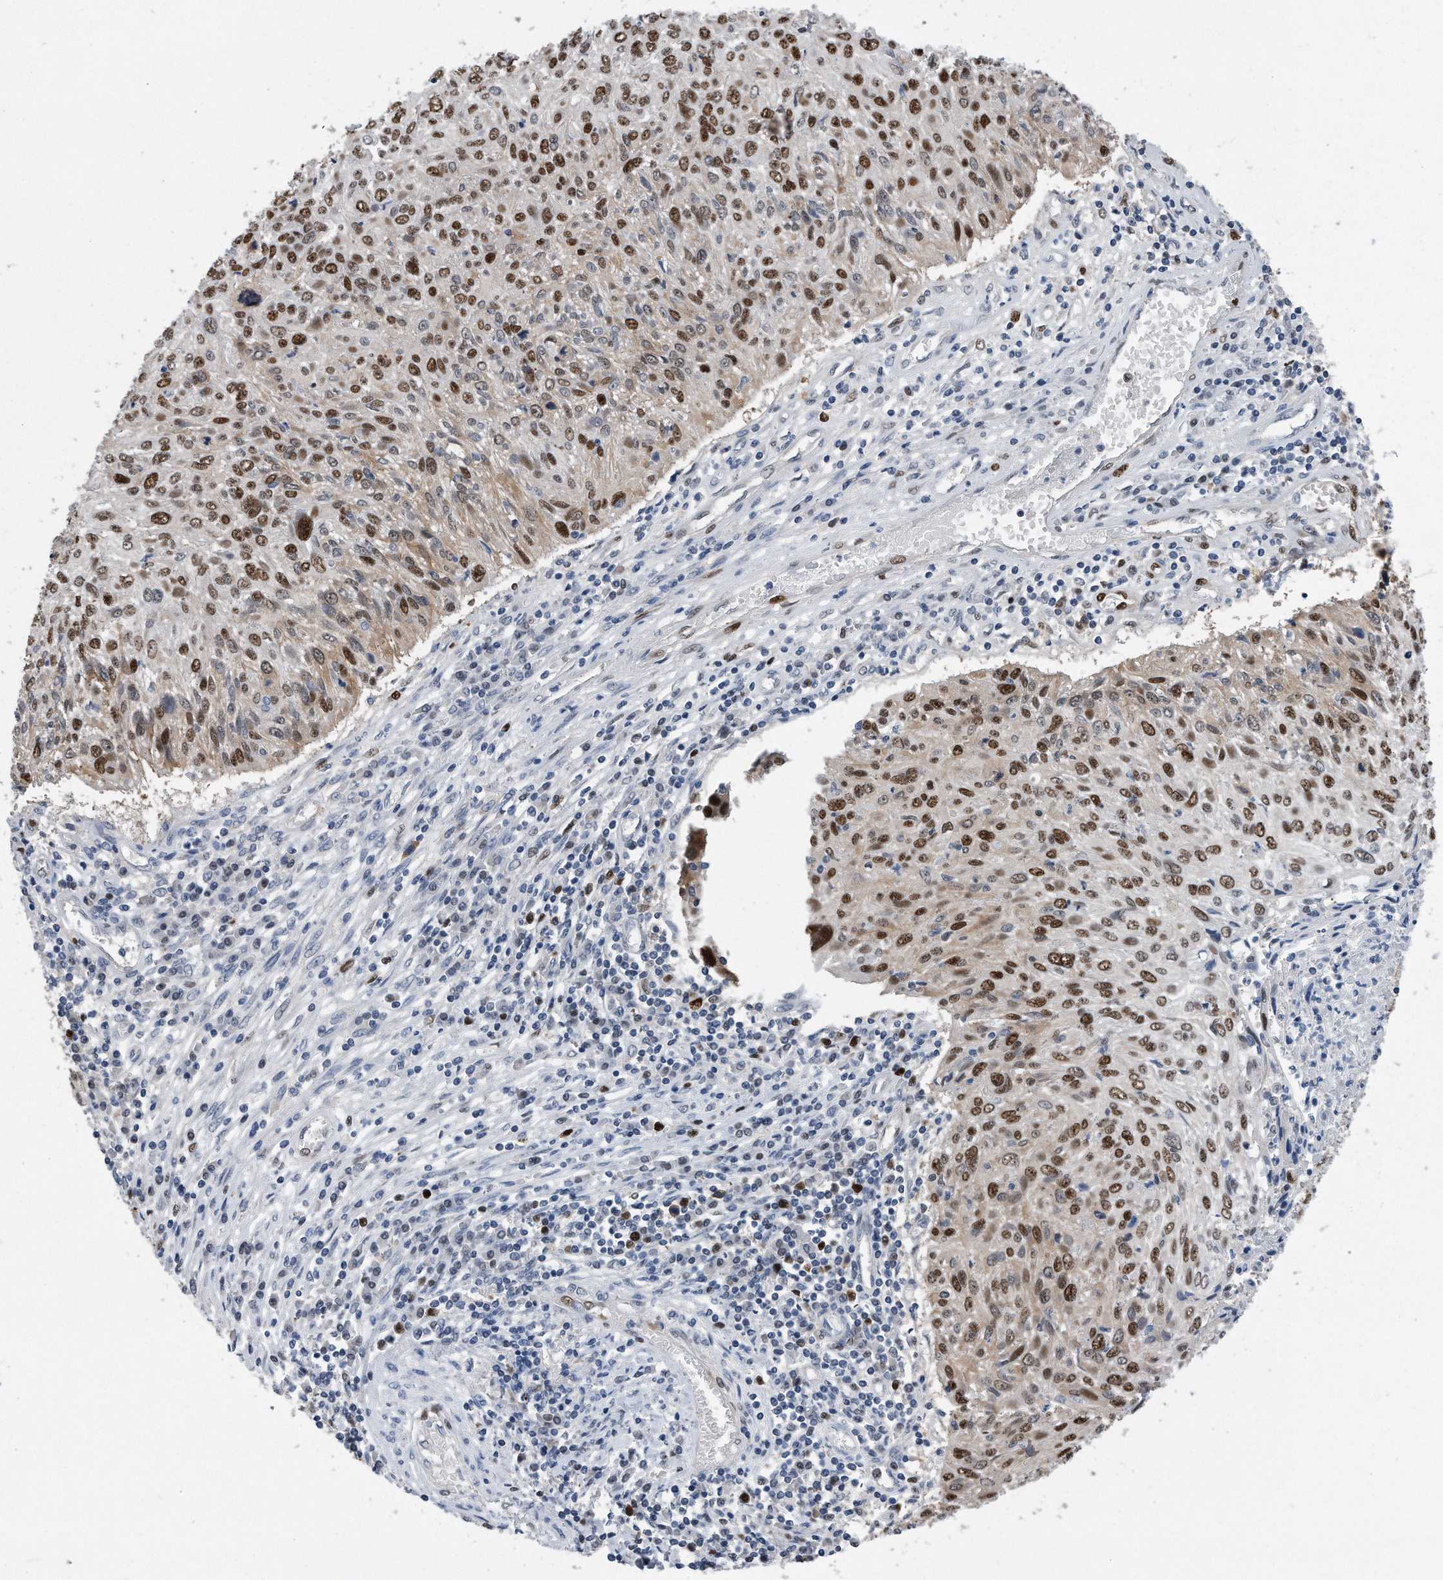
{"staining": {"intensity": "strong", "quantity": ">75%", "location": "nuclear"}, "tissue": "cervical cancer", "cell_type": "Tumor cells", "image_type": "cancer", "snomed": [{"axis": "morphology", "description": "Squamous cell carcinoma, NOS"}, {"axis": "topography", "description": "Cervix"}], "caption": "Strong nuclear expression for a protein is seen in about >75% of tumor cells of cervical cancer using immunohistochemistry.", "gene": "PCNA", "patient": {"sex": "female", "age": 51}}